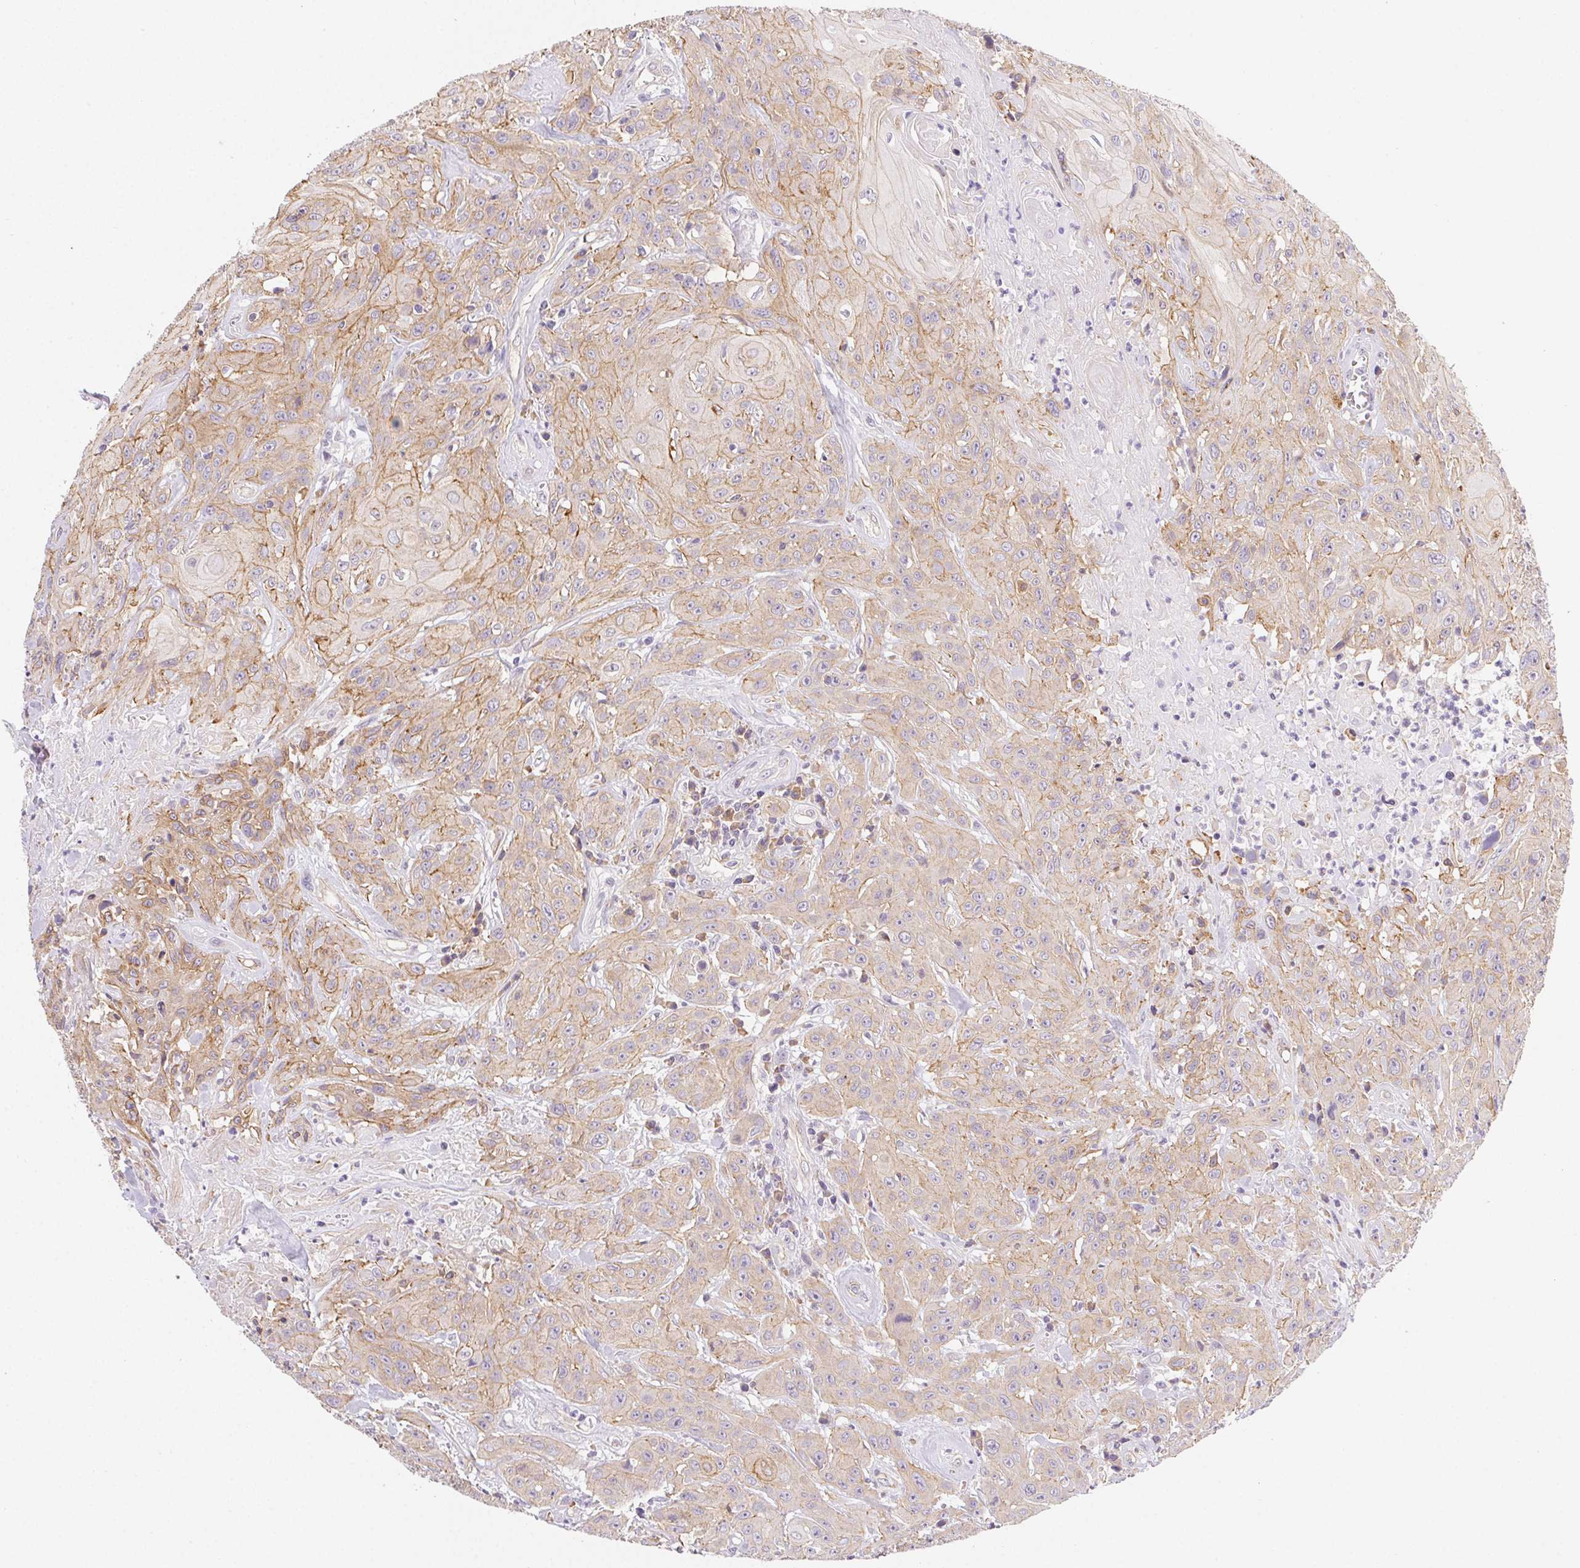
{"staining": {"intensity": "weak", "quantity": "25%-75%", "location": "cytoplasmic/membranous"}, "tissue": "head and neck cancer", "cell_type": "Tumor cells", "image_type": "cancer", "snomed": [{"axis": "morphology", "description": "Squamous cell carcinoma, NOS"}, {"axis": "topography", "description": "Skin"}, {"axis": "topography", "description": "Head-Neck"}], "caption": "Immunohistochemical staining of human squamous cell carcinoma (head and neck) demonstrates weak cytoplasmic/membranous protein staining in about 25%-75% of tumor cells.", "gene": "CSN1S1", "patient": {"sex": "male", "age": 80}}